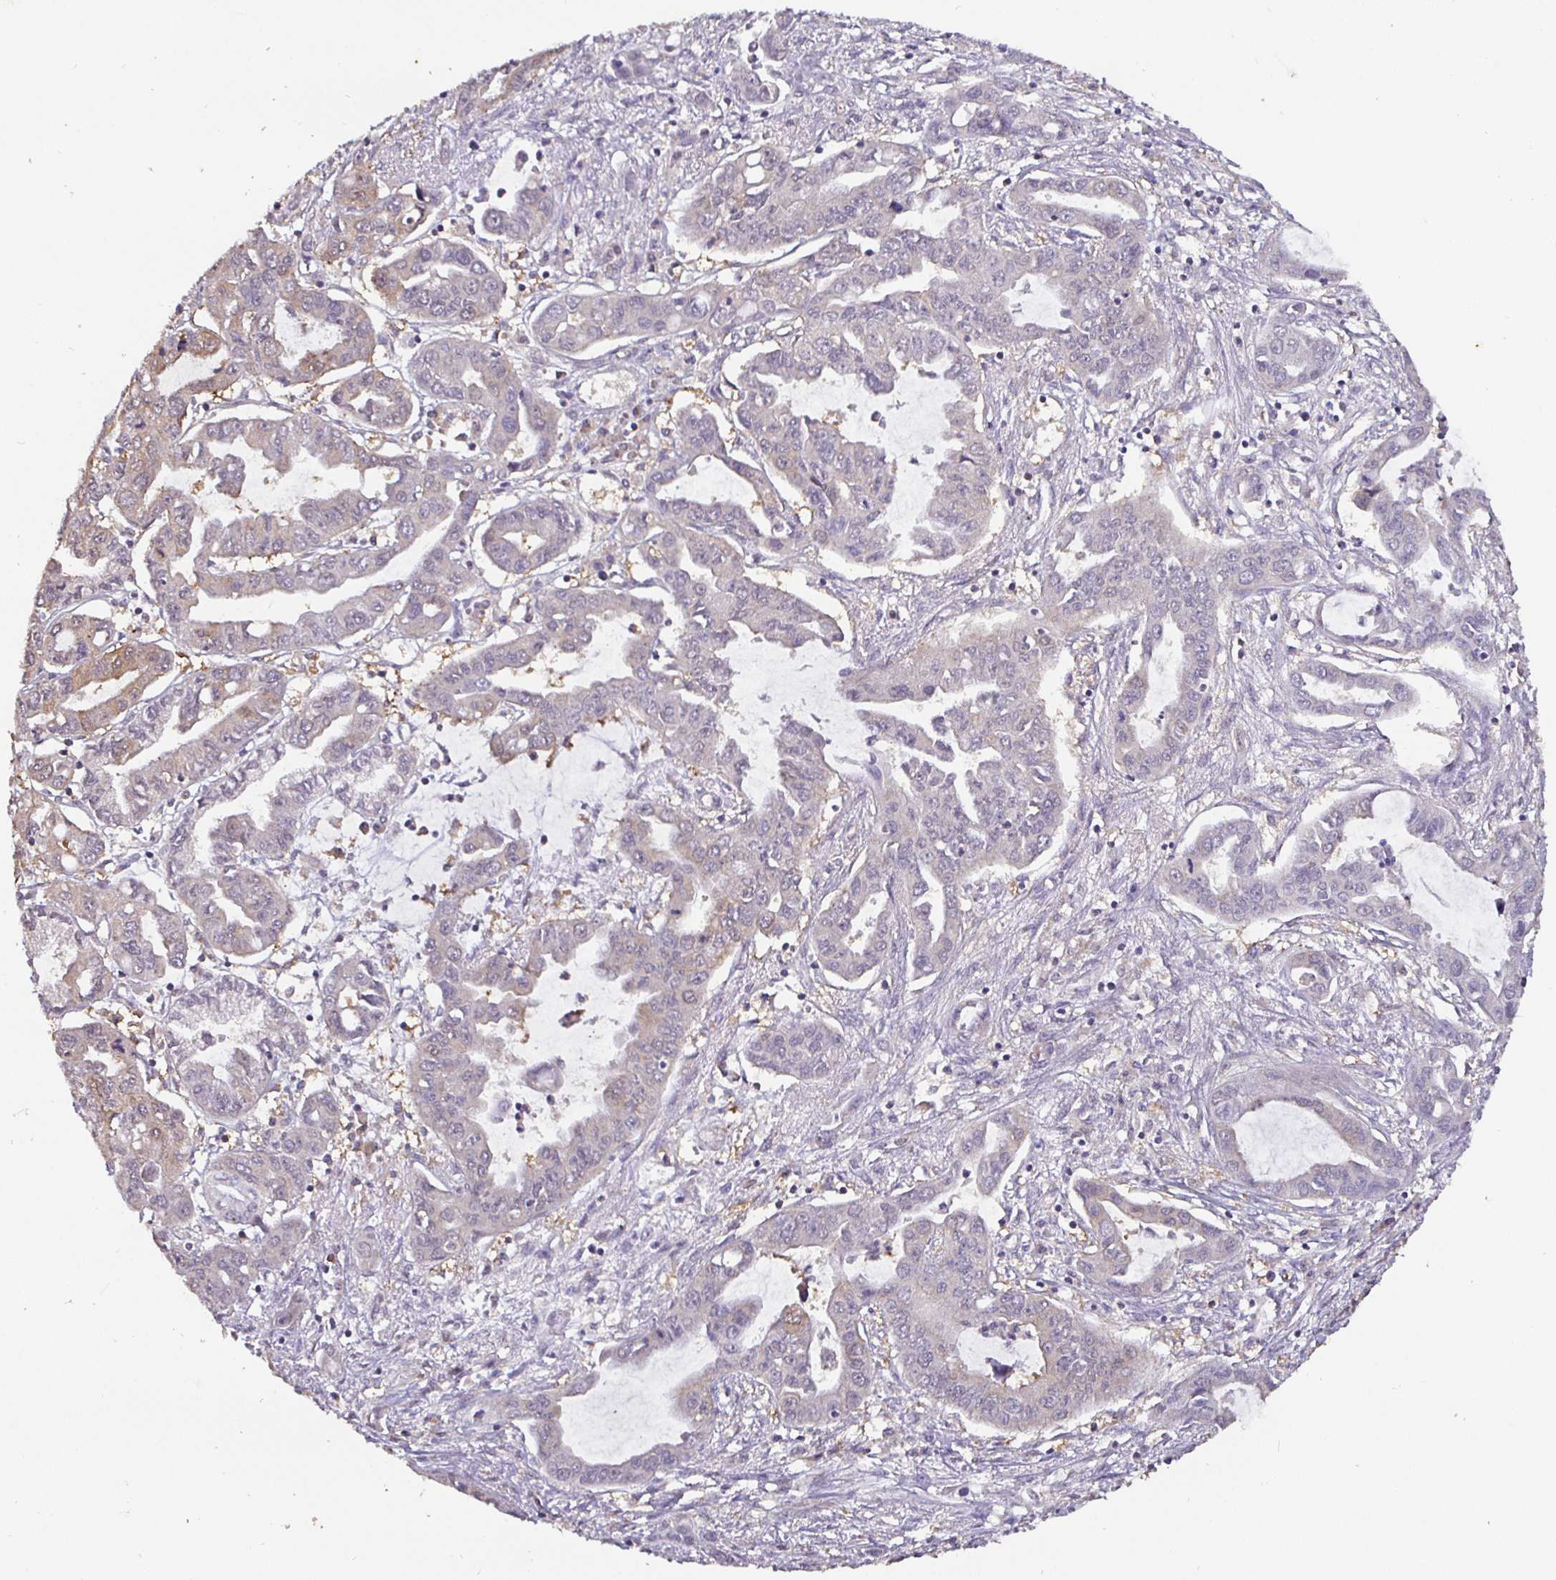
{"staining": {"intensity": "weak", "quantity": "<25%", "location": "cytoplasmic/membranous"}, "tissue": "liver cancer", "cell_type": "Tumor cells", "image_type": "cancer", "snomed": [{"axis": "morphology", "description": "Cholangiocarcinoma"}, {"axis": "topography", "description": "Liver"}], "caption": "Immunohistochemical staining of human liver cancer (cholangiocarcinoma) displays no significant staining in tumor cells. (DAB (3,3'-diaminobenzidine) immunohistochemistry visualized using brightfield microscopy, high magnification).", "gene": "SHISA4", "patient": {"sex": "male", "age": 58}}